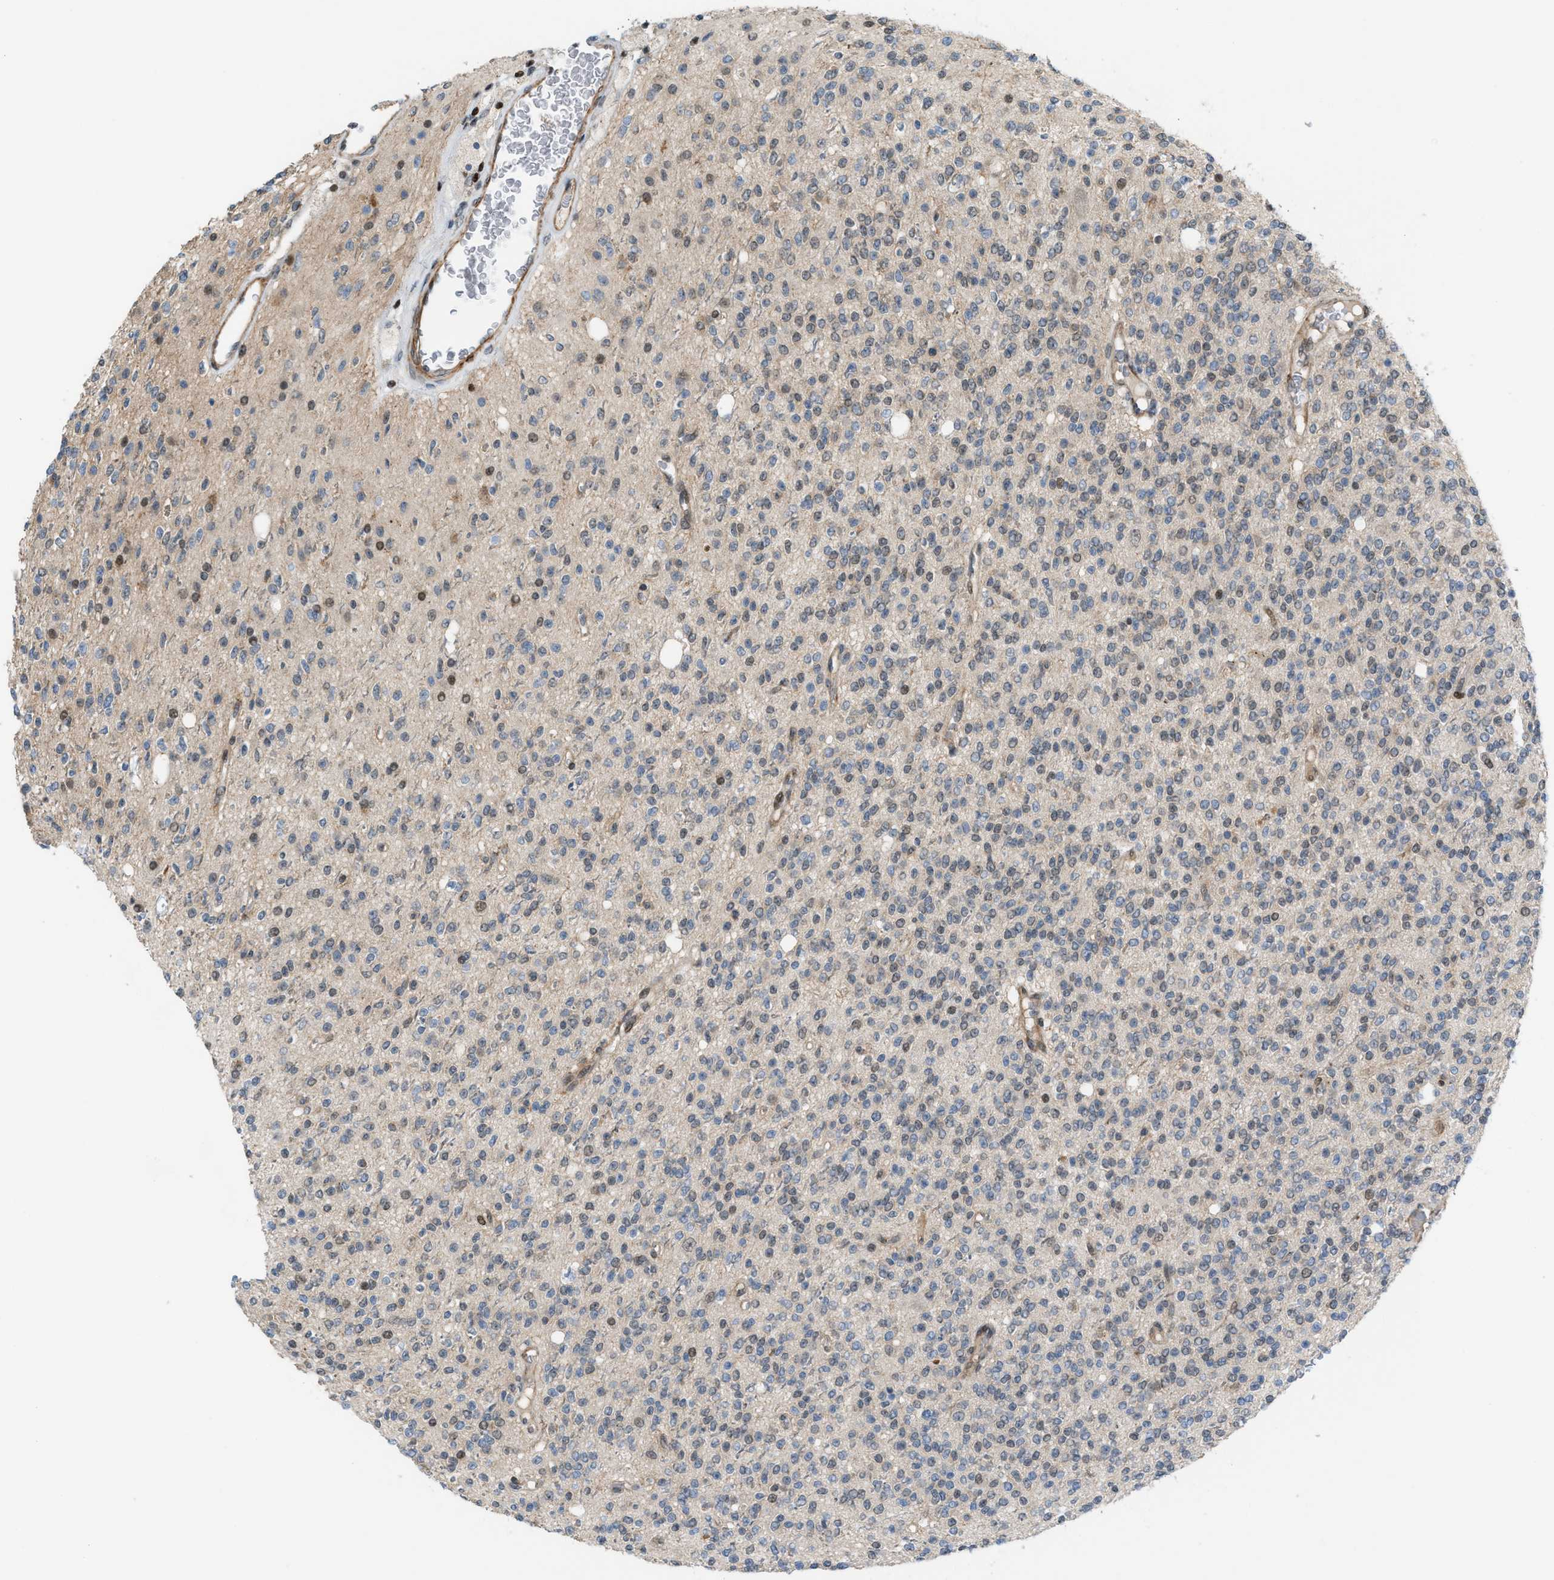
{"staining": {"intensity": "weak", "quantity": "<25%", "location": "nuclear"}, "tissue": "glioma", "cell_type": "Tumor cells", "image_type": "cancer", "snomed": [{"axis": "morphology", "description": "Glioma, malignant, High grade"}, {"axis": "topography", "description": "Brain"}], "caption": "Immunohistochemistry (IHC) of human glioma demonstrates no staining in tumor cells. Nuclei are stained in blue.", "gene": "ZNF276", "patient": {"sex": "male", "age": 34}}